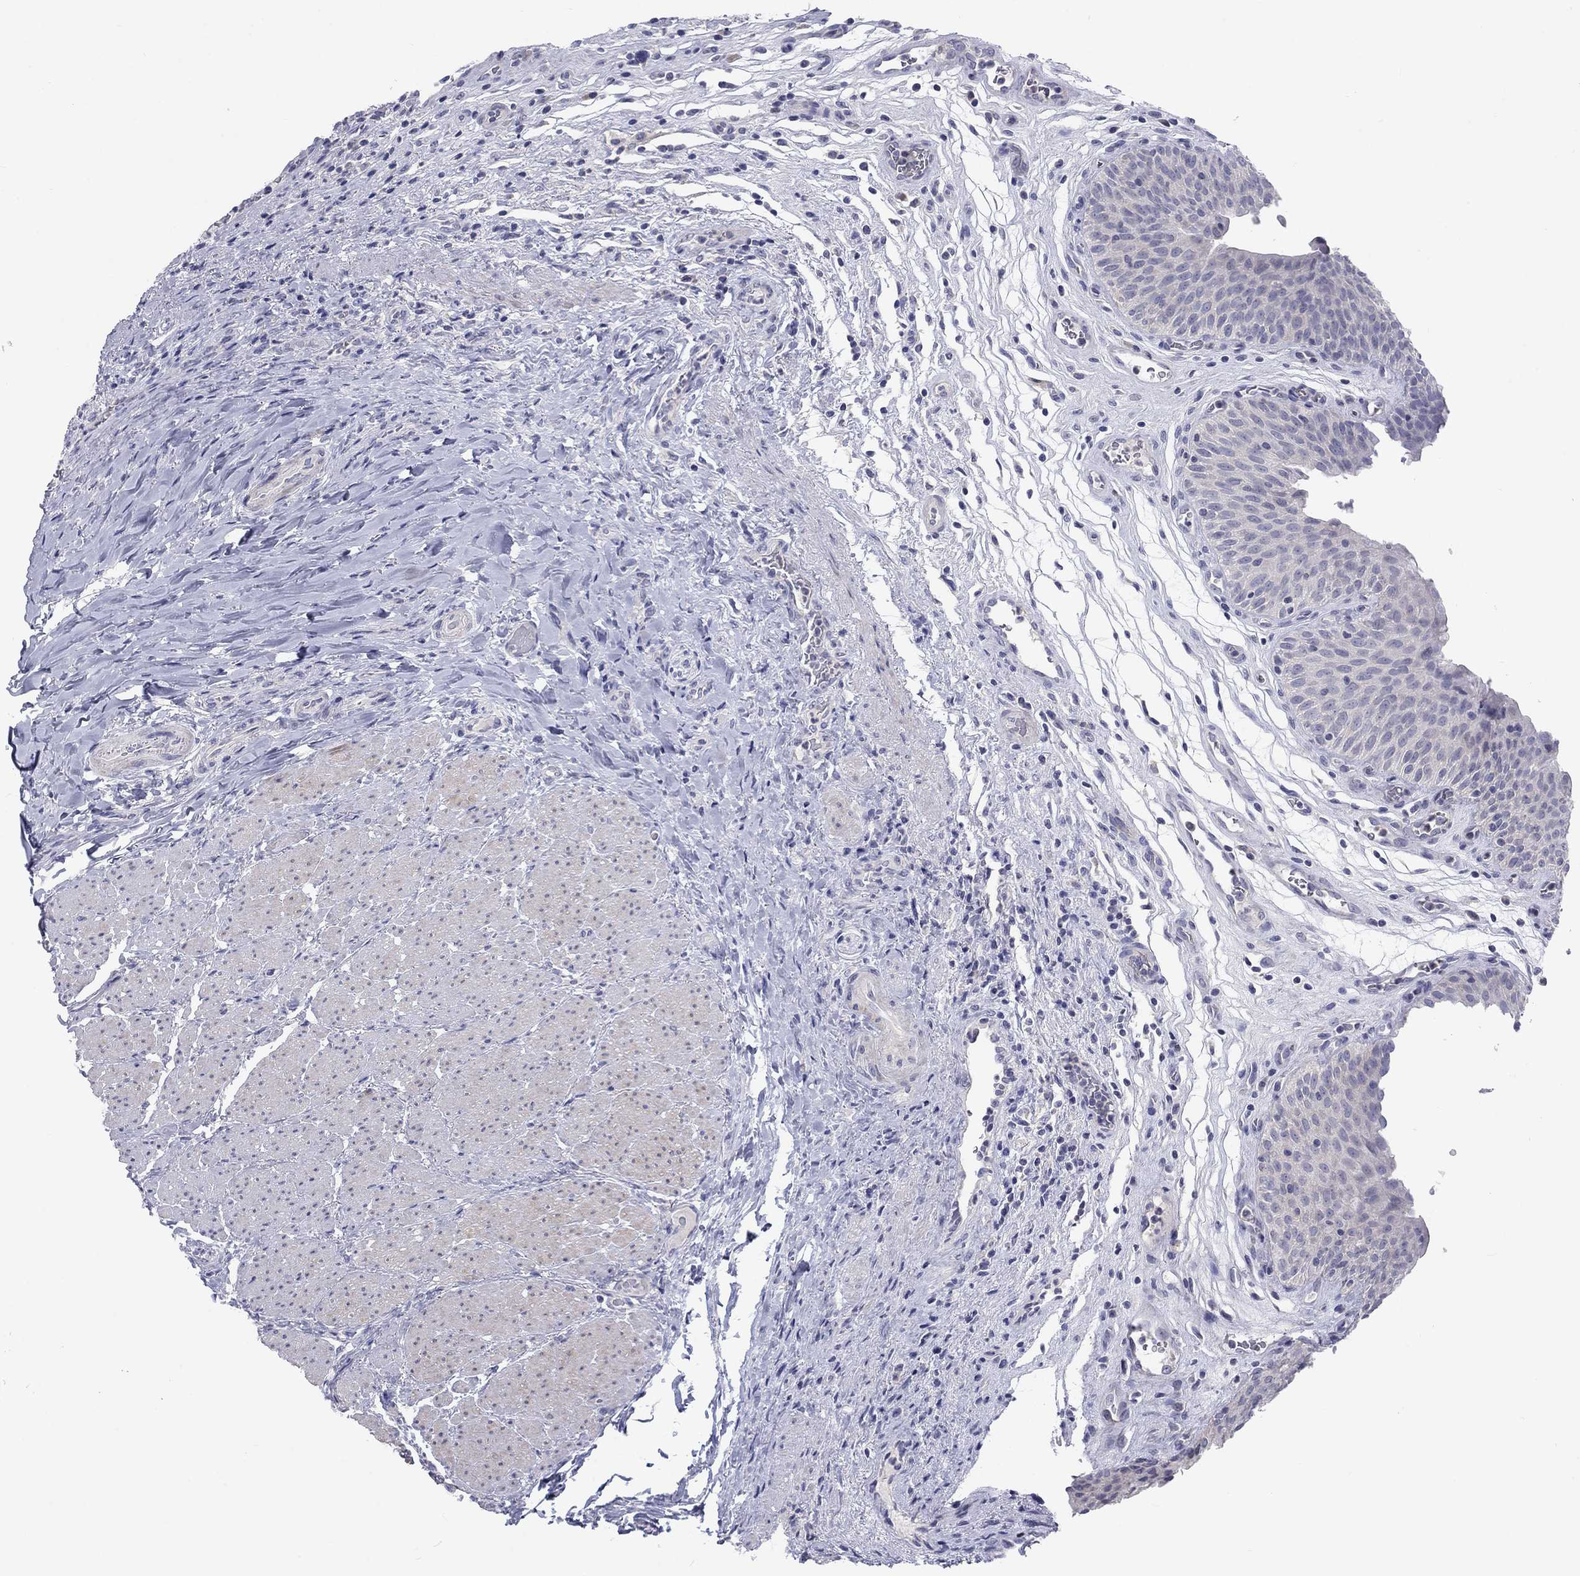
{"staining": {"intensity": "negative", "quantity": "none", "location": "none"}, "tissue": "urinary bladder", "cell_type": "Urothelial cells", "image_type": "normal", "snomed": [{"axis": "morphology", "description": "Normal tissue, NOS"}, {"axis": "topography", "description": "Urinary bladder"}], "caption": "IHC micrograph of normal urinary bladder stained for a protein (brown), which displays no expression in urothelial cells.", "gene": "CACNA1A", "patient": {"sex": "male", "age": 66}}